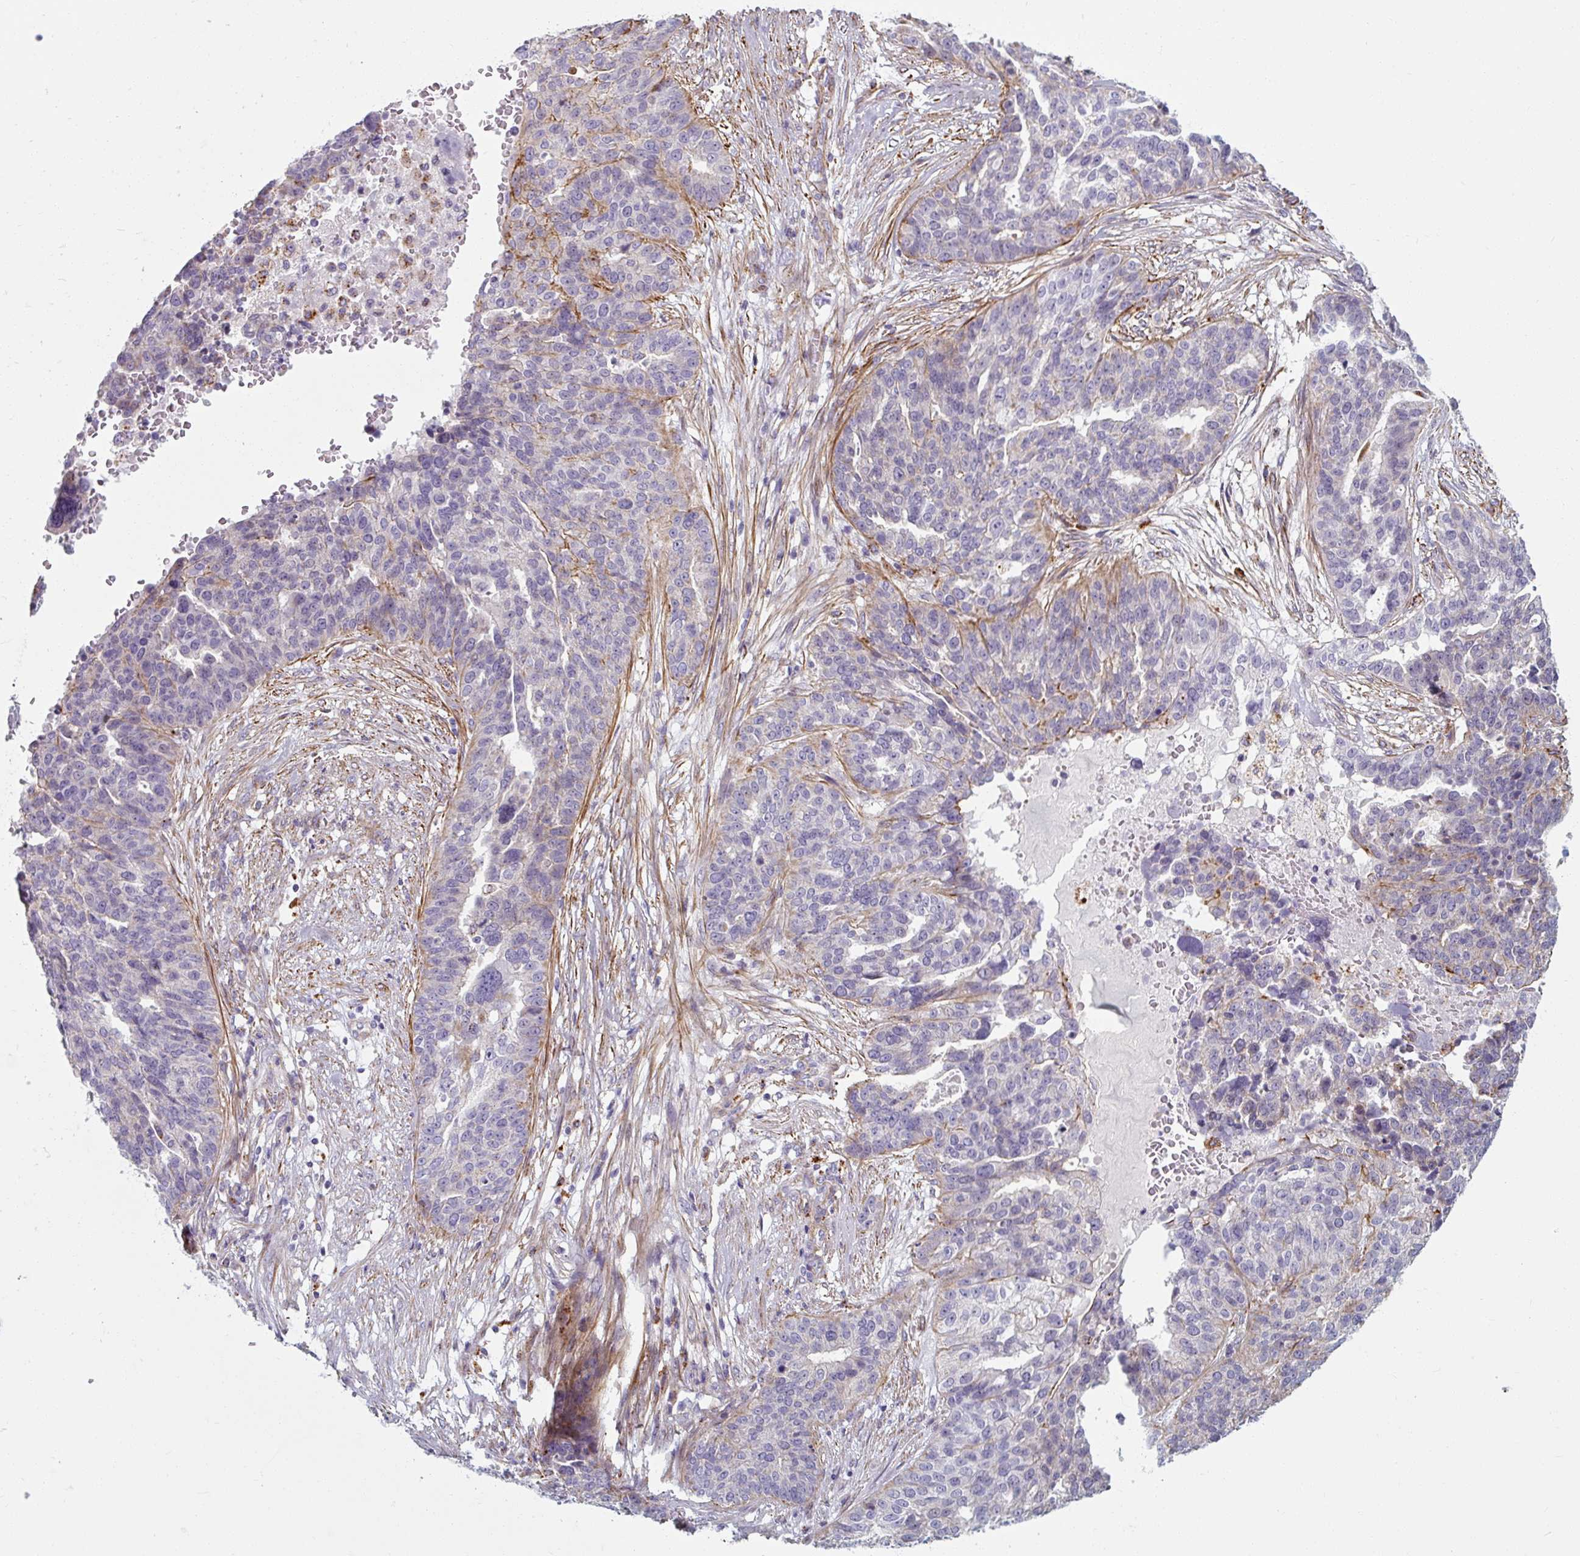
{"staining": {"intensity": "negative", "quantity": "none", "location": "none"}, "tissue": "ovarian cancer", "cell_type": "Tumor cells", "image_type": "cancer", "snomed": [{"axis": "morphology", "description": "Cystadenocarcinoma, serous, NOS"}, {"axis": "topography", "description": "Ovary"}], "caption": "A micrograph of human serous cystadenocarcinoma (ovarian) is negative for staining in tumor cells. (DAB immunohistochemistry, high magnification).", "gene": "MRPS5", "patient": {"sex": "female", "age": 59}}